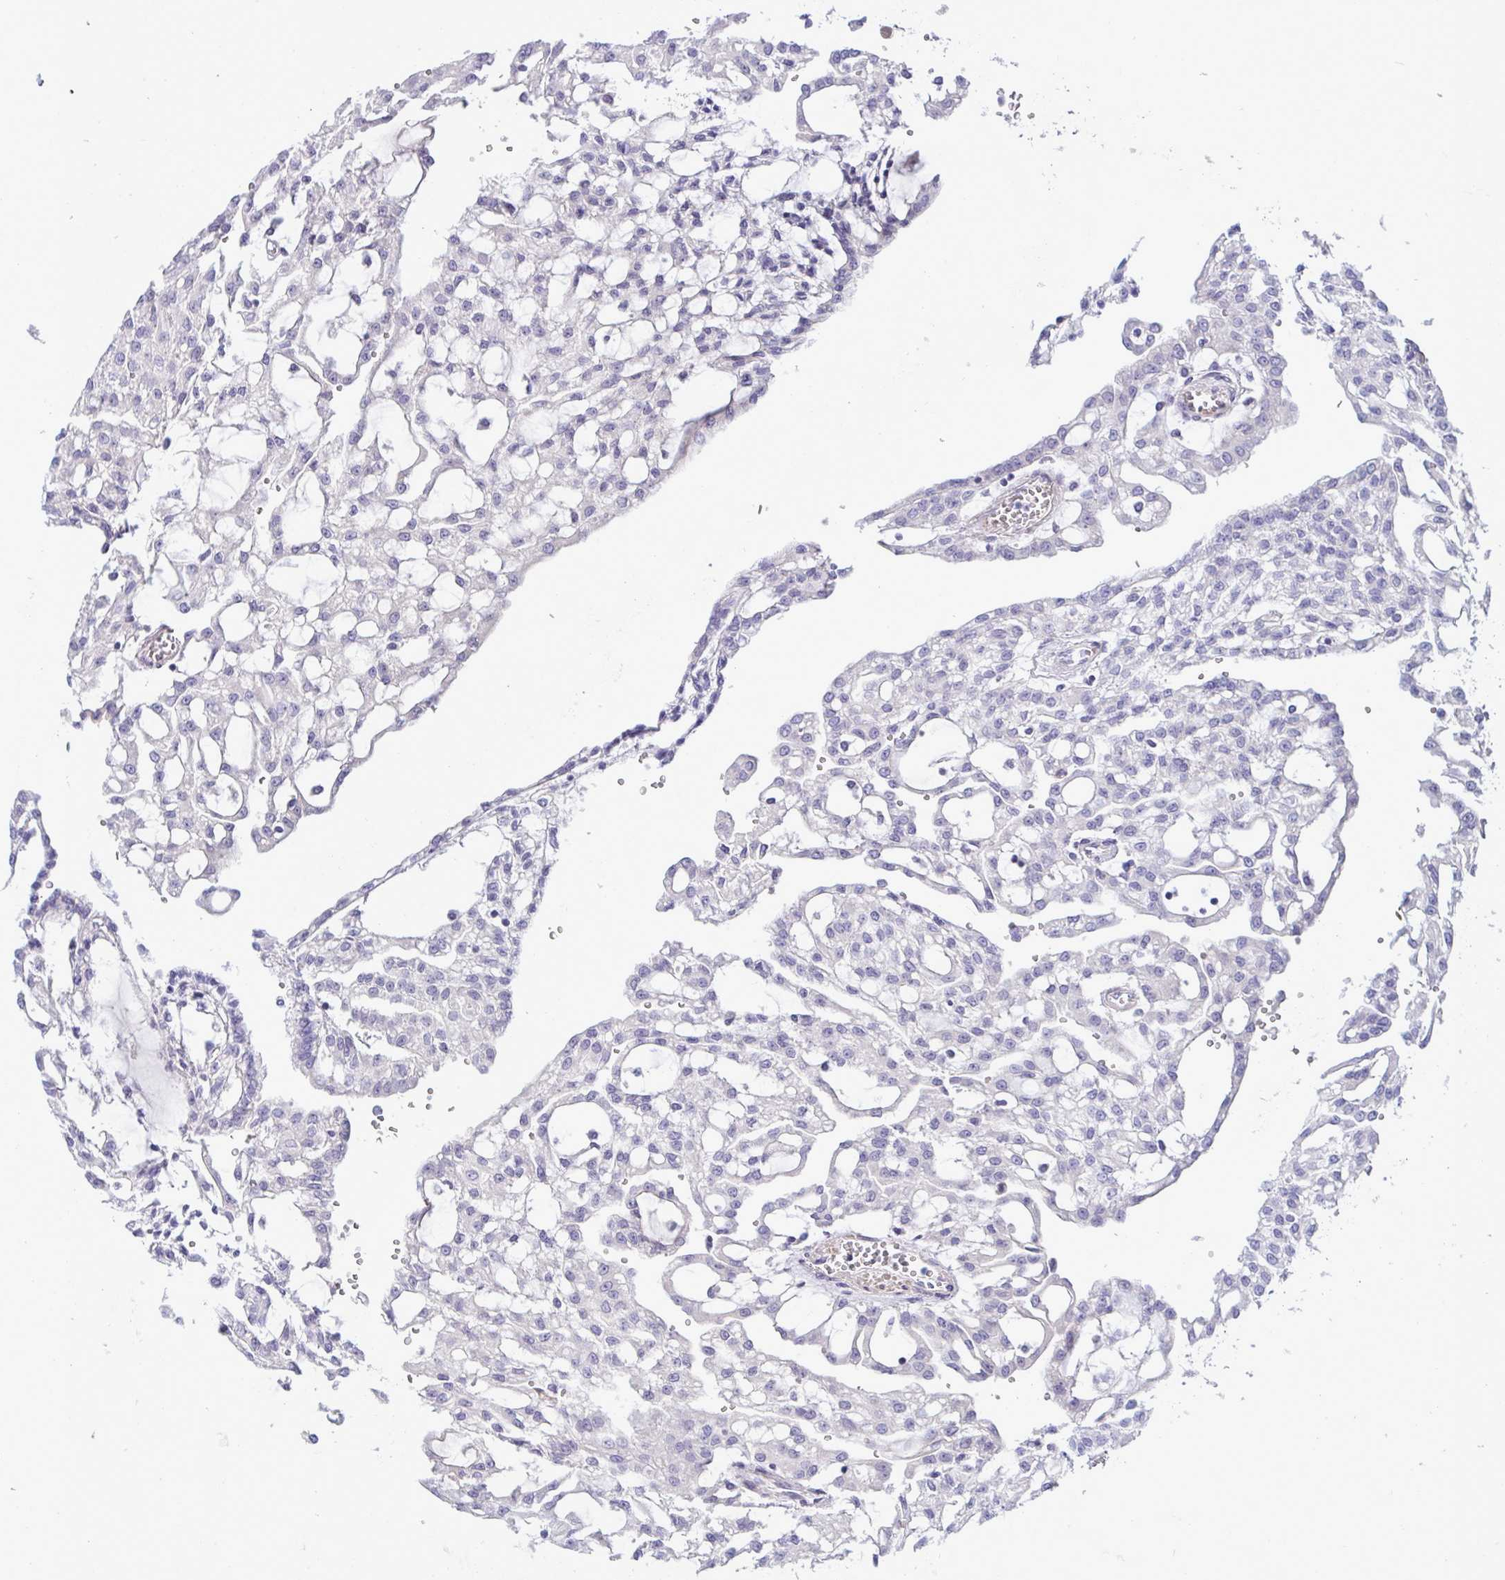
{"staining": {"intensity": "negative", "quantity": "none", "location": "none"}, "tissue": "renal cancer", "cell_type": "Tumor cells", "image_type": "cancer", "snomed": [{"axis": "morphology", "description": "Adenocarcinoma, NOS"}, {"axis": "topography", "description": "Kidney"}], "caption": "DAB immunohistochemical staining of renal adenocarcinoma reveals no significant expression in tumor cells. Brightfield microscopy of IHC stained with DAB (brown) and hematoxylin (blue), captured at high magnification.", "gene": "FAM86B1", "patient": {"sex": "male", "age": 63}}